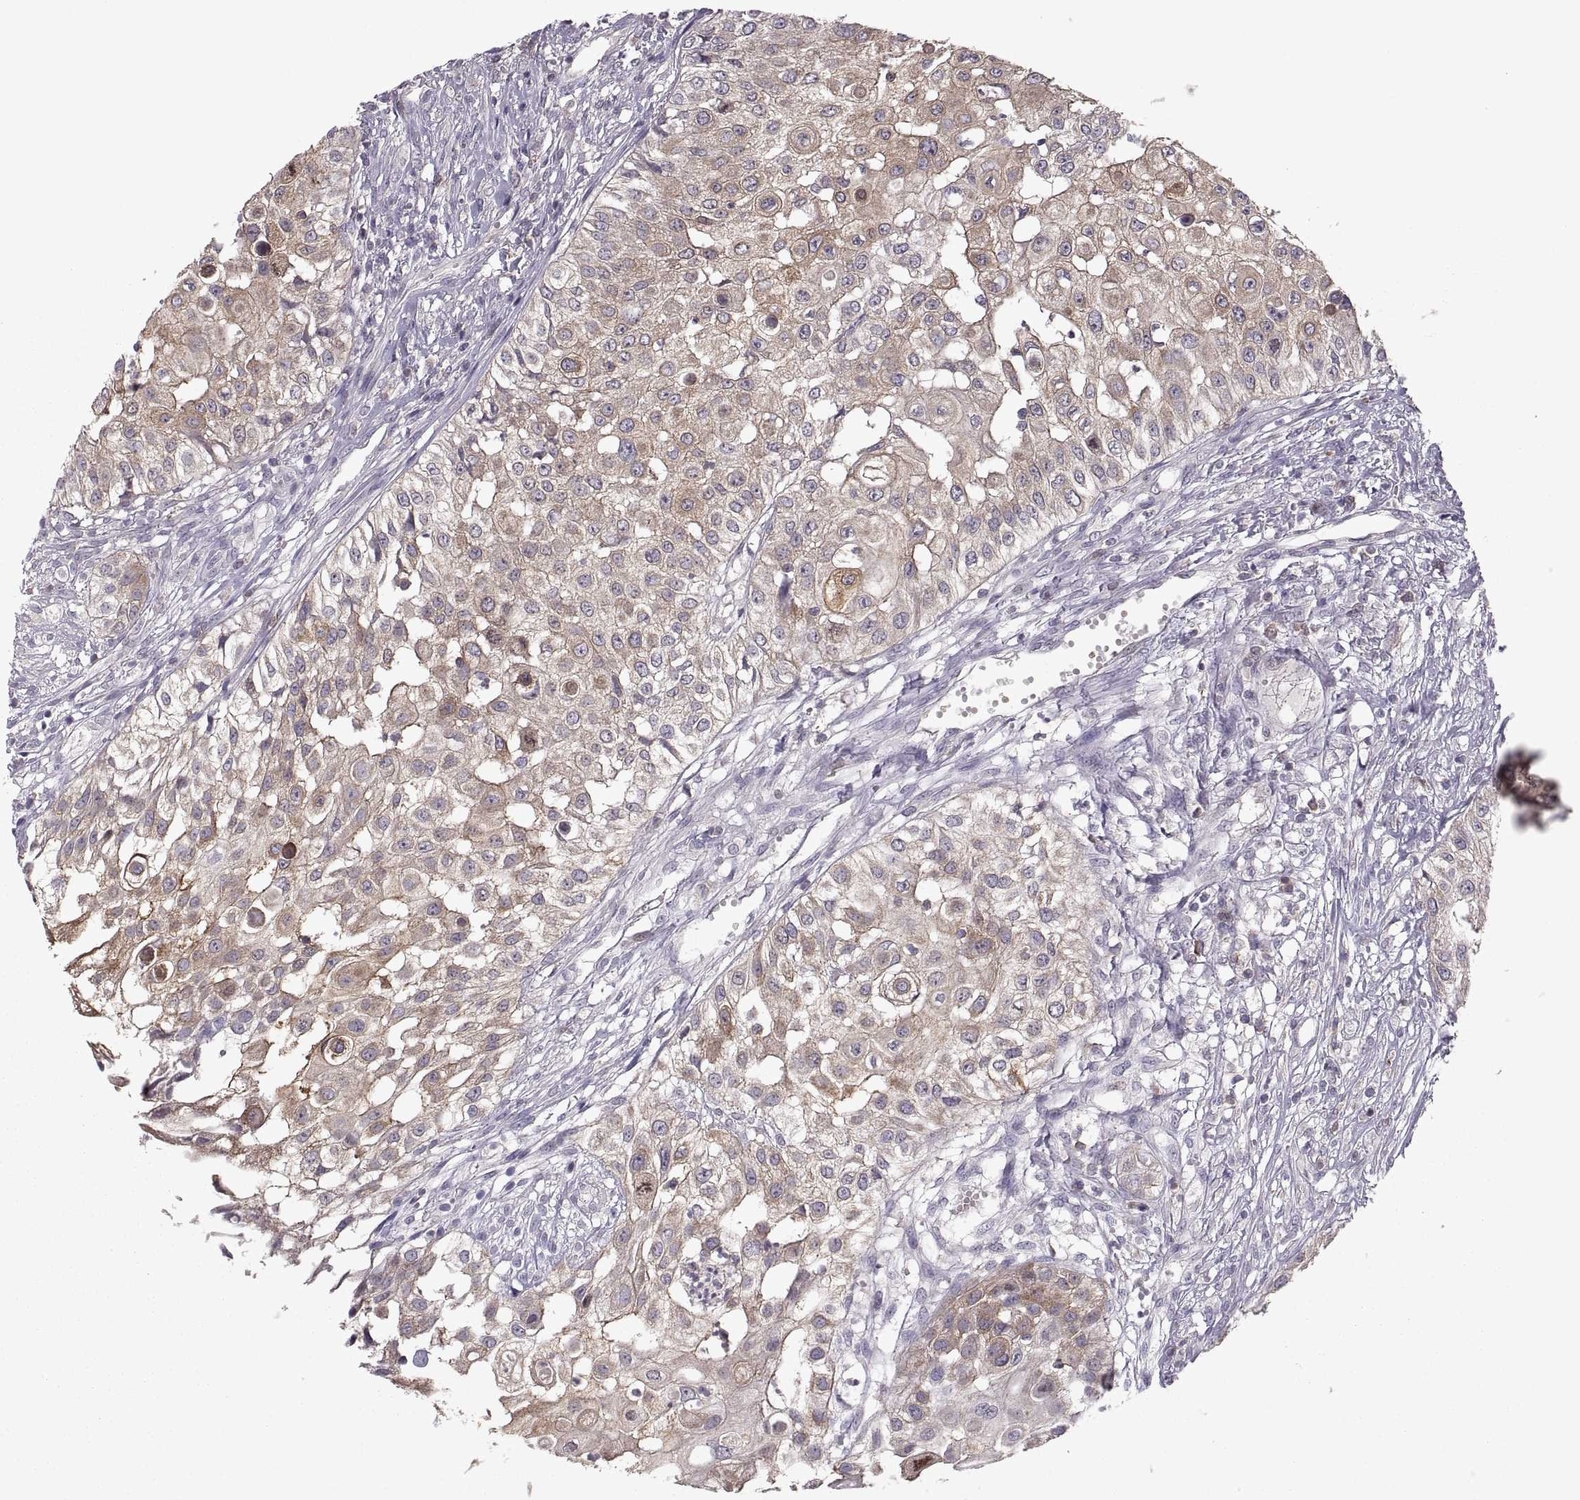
{"staining": {"intensity": "moderate", "quantity": "<25%", "location": "cytoplasmic/membranous"}, "tissue": "urothelial cancer", "cell_type": "Tumor cells", "image_type": "cancer", "snomed": [{"axis": "morphology", "description": "Urothelial carcinoma, High grade"}, {"axis": "topography", "description": "Urinary bladder"}], "caption": "Moderate cytoplasmic/membranous protein expression is seen in approximately <25% of tumor cells in urothelial cancer.", "gene": "EZR", "patient": {"sex": "female", "age": 79}}